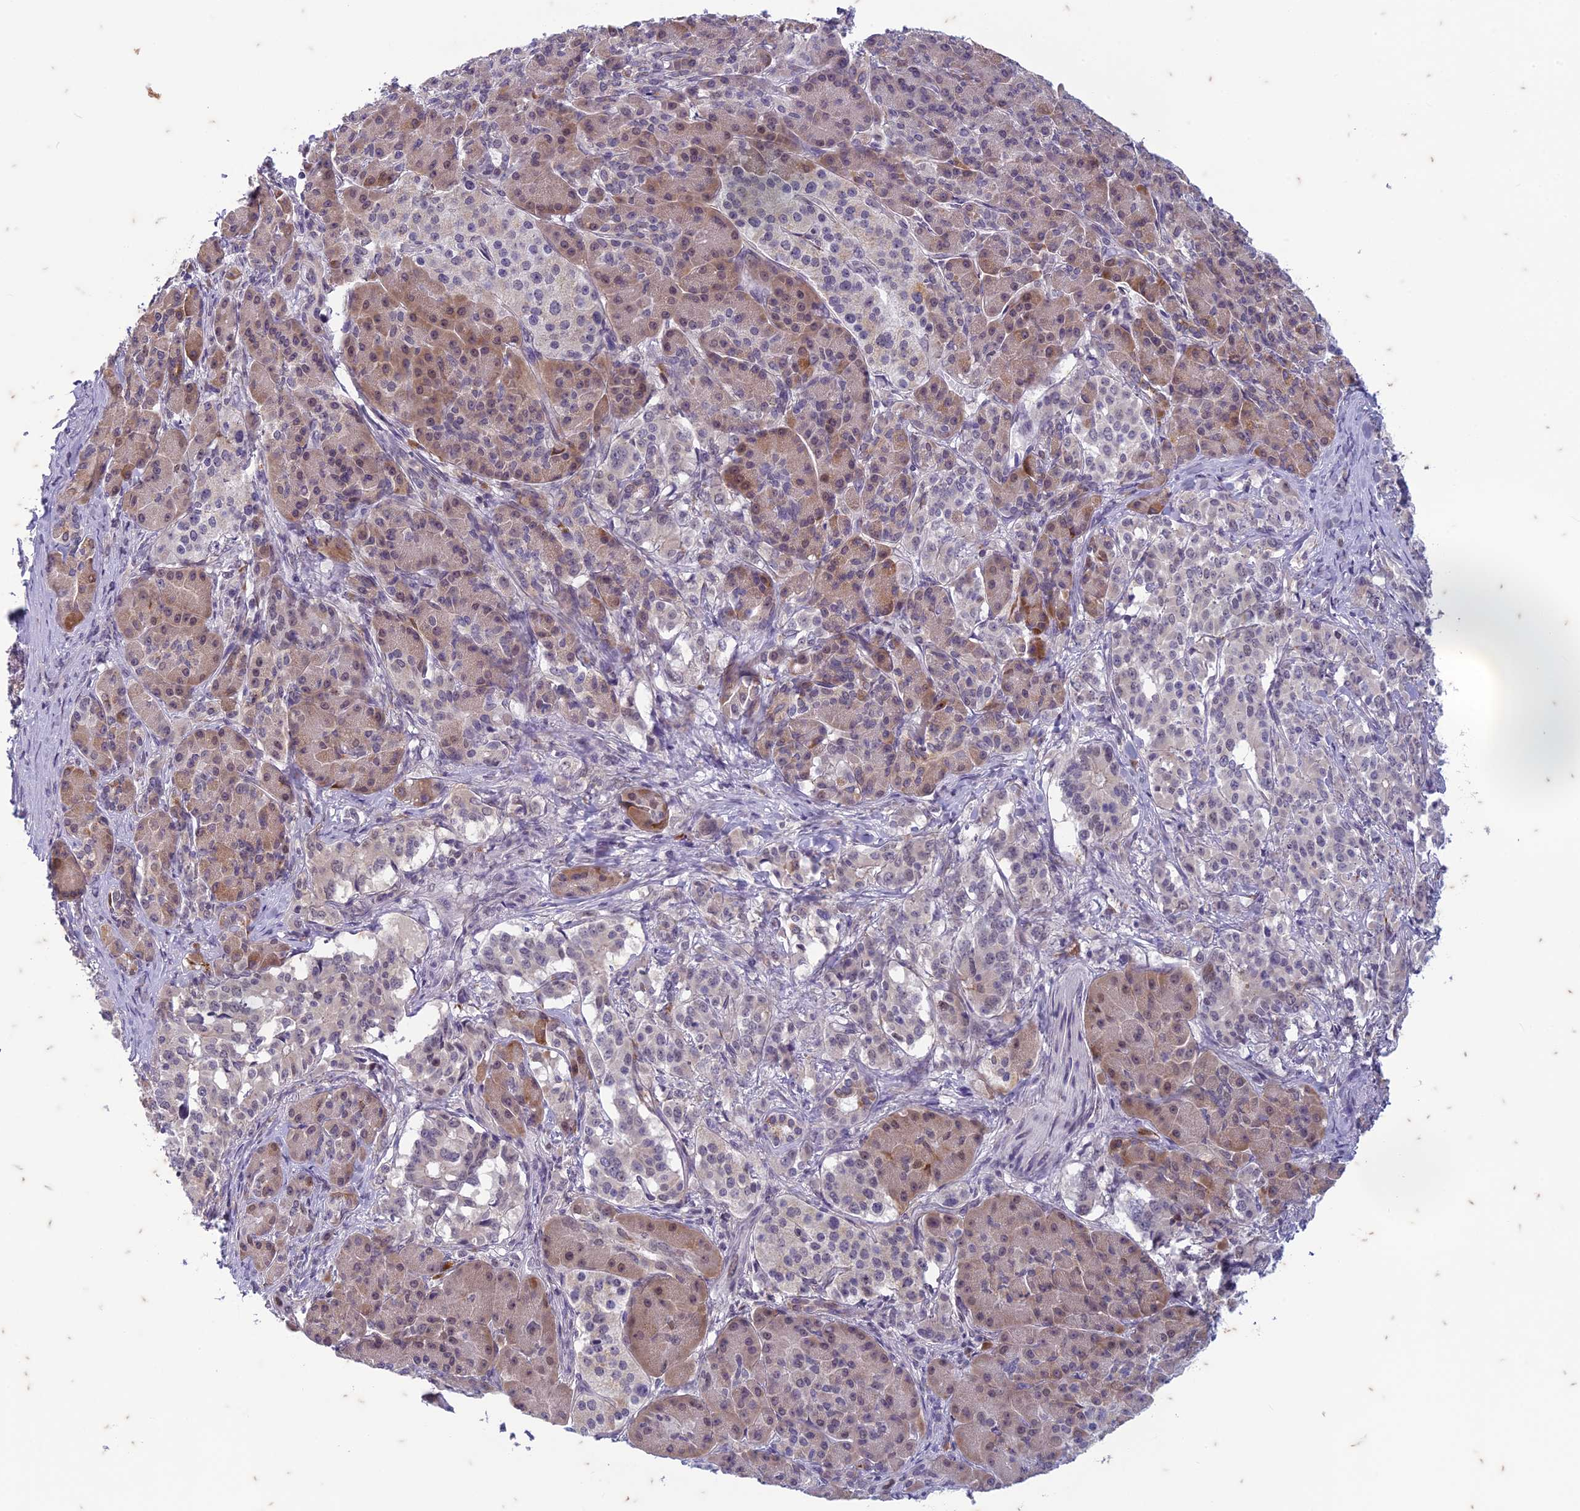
{"staining": {"intensity": "weak", "quantity": "25%-75%", "location": "nuclear"}, "tissue": "pancreatic cancer", "cell_type": "Tumor cells", "image_type": "cancer", "snomed": [{"axis": "morphology", "description": "Adenocarcinoma, NOS"}, {"axis": "topography", "description": "Pancreas"}], "caption": "Protein expression analysis of adenocarcinoma (pancreatic) displays weak nuclear positivity in about 25%-75% of tumor cells. (Stains: DAB (3,3'-diaminobenzidine) in brown, nuclei in blue, Microscopy: brightfield microscopy at high magnification).", "gene": "PABPN1L", "patient": {"sex": "female", "age": 74}}